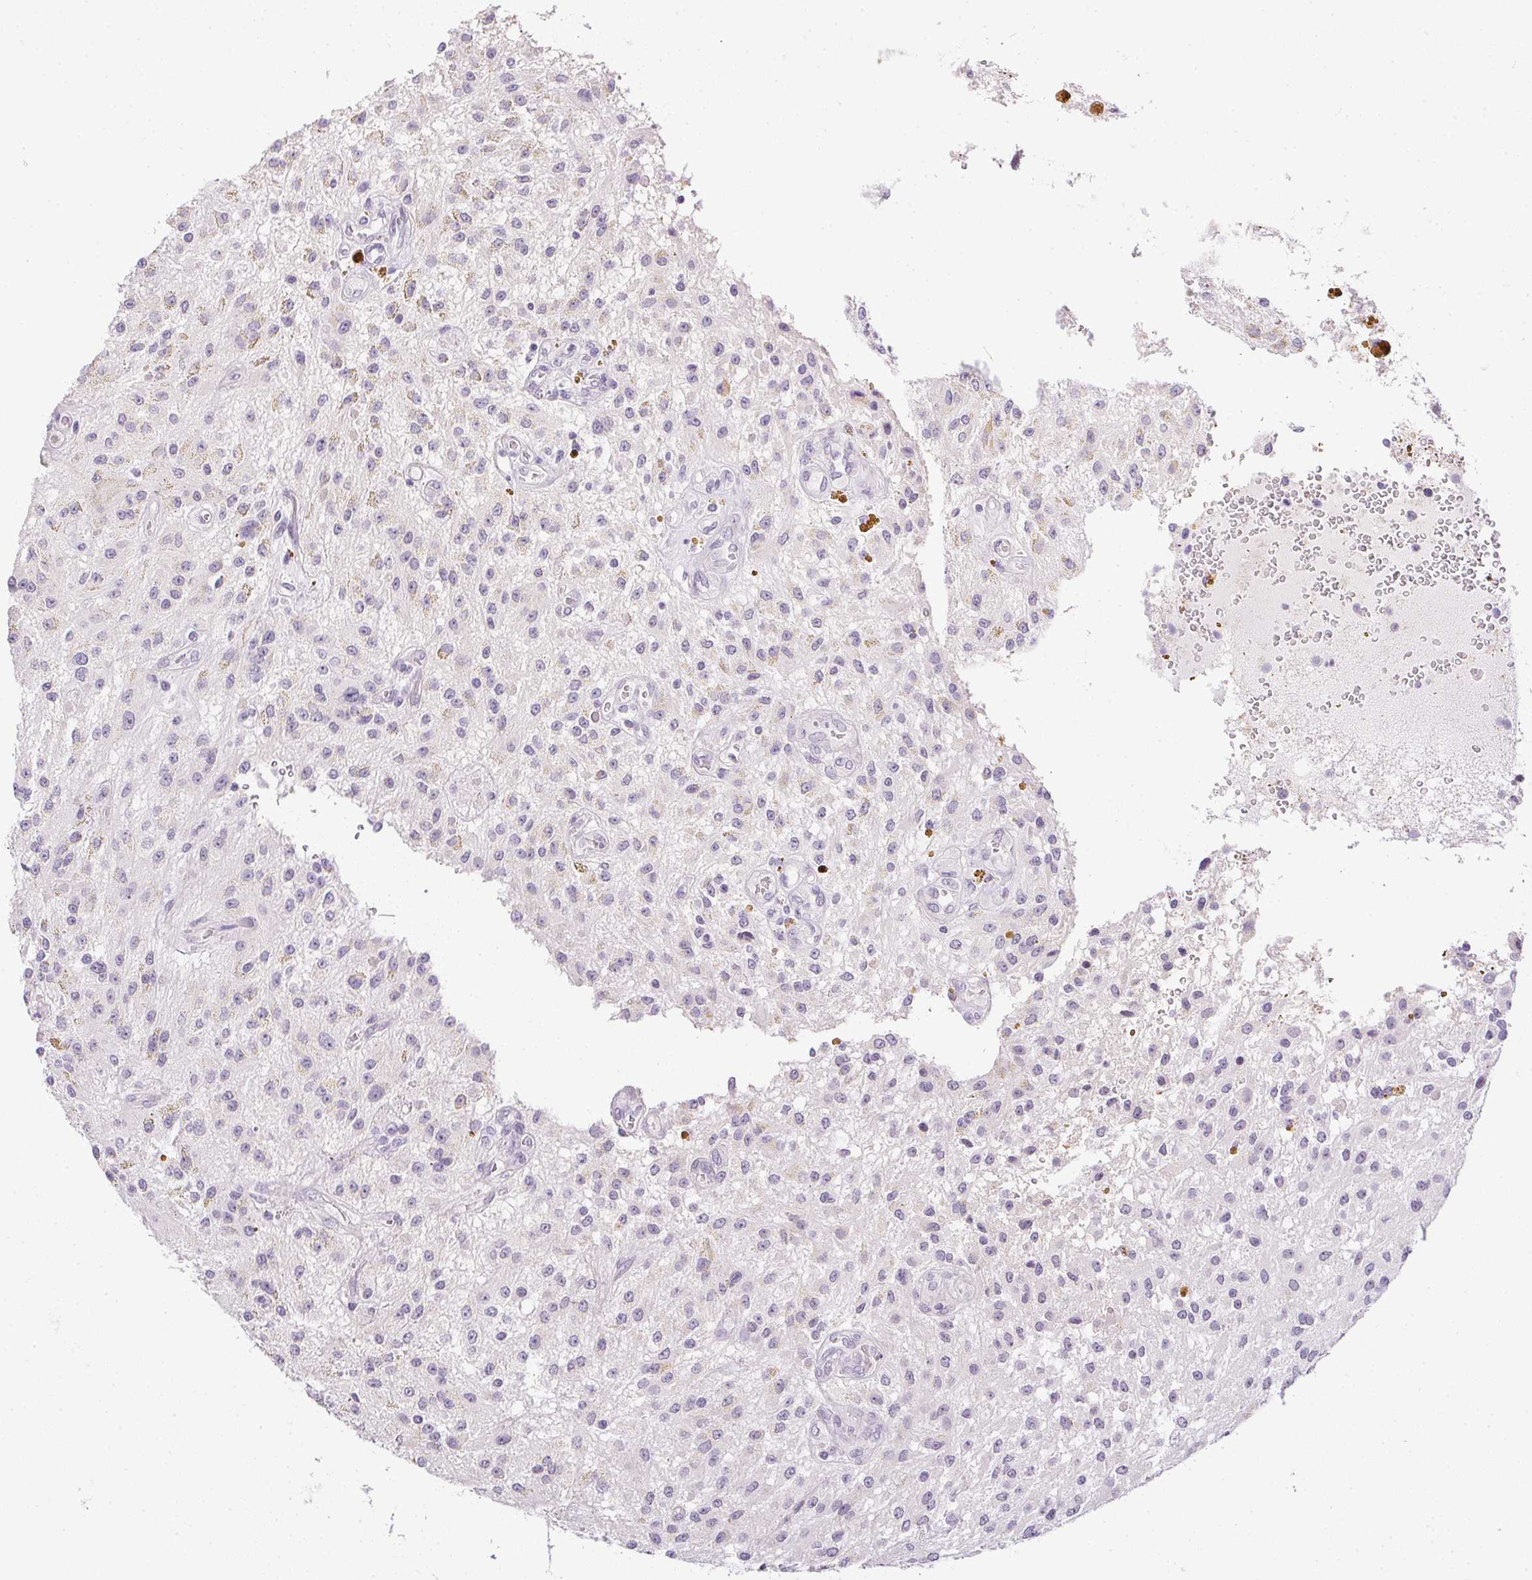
{"staining": {"intensity": "negative", "quantity": "none", "location": "none"}, "tissue": "glioma", "cell_type": "Tumor cells", "image_type": "cancer", "snomed": [{"axis": "morphology", "description": "Glioma, malignant, Low grade"}, {"axis": "topography", "description": "Cerebellum"}], "caption": "Immunohistochemistry of malignant low-grade glioma displays no staining in tumor cells. (DAB (3,3'-diaminobenzidine) immunohistochemistry, high magnification).", "gene": "PRL", "patient": {"sex": "female", "age": 14}}